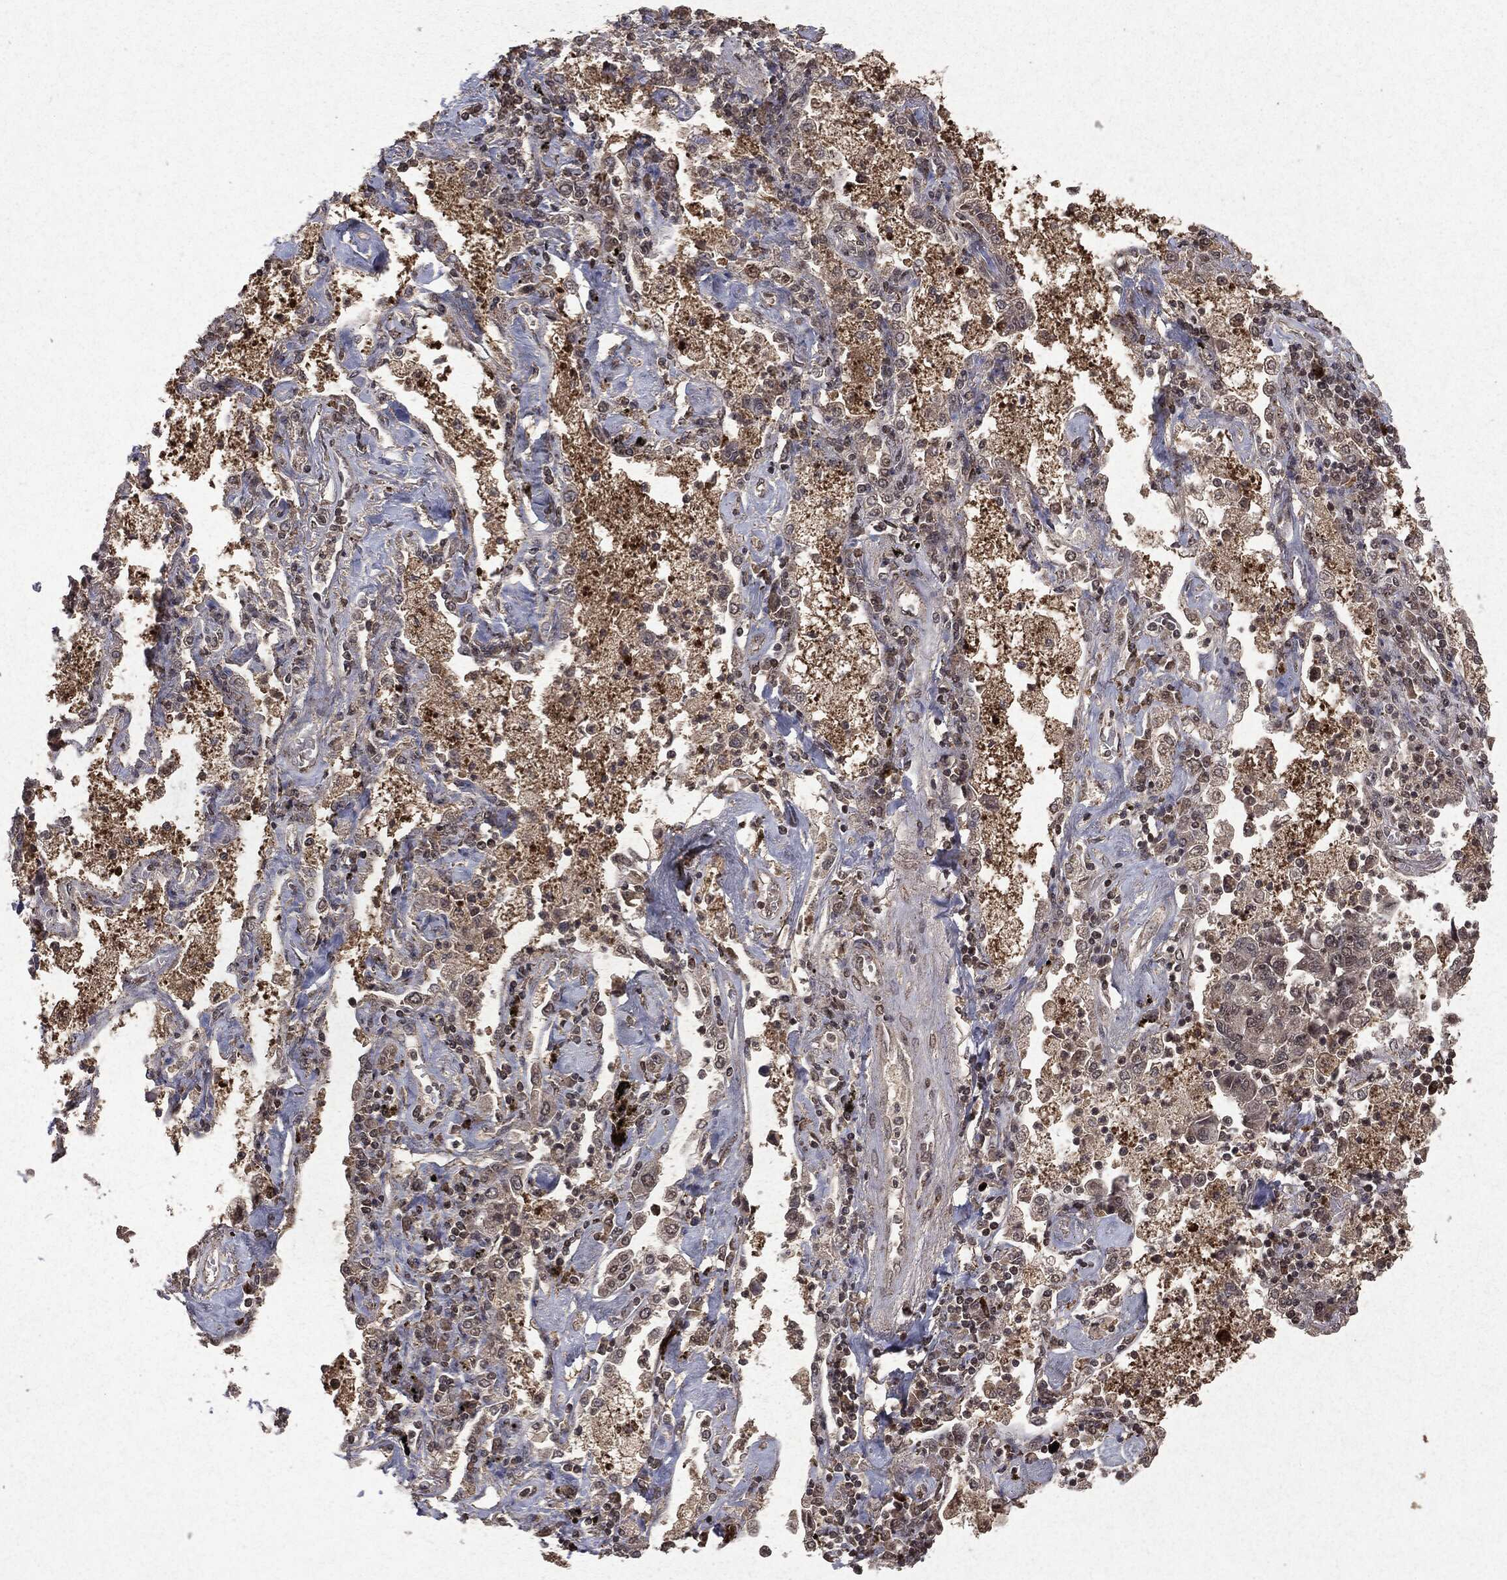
{"staining": {"intensity": "negative", "quantity": "none", "location": "none"}, "tissue": "lung cancer", "cell_type": "Tumor cells", "image_type": "cancer", "snomed": [{"axis": "morphology", "description": "Adenocarcinoma, NOS"}, {"axis": "topography", "description": "Lung"}], "caption": "There is no significant staining in tumor cells of adenocarcinoma (lung).", "gene": "PEBP1", "patient": {"sex": "female", "age": 57}}